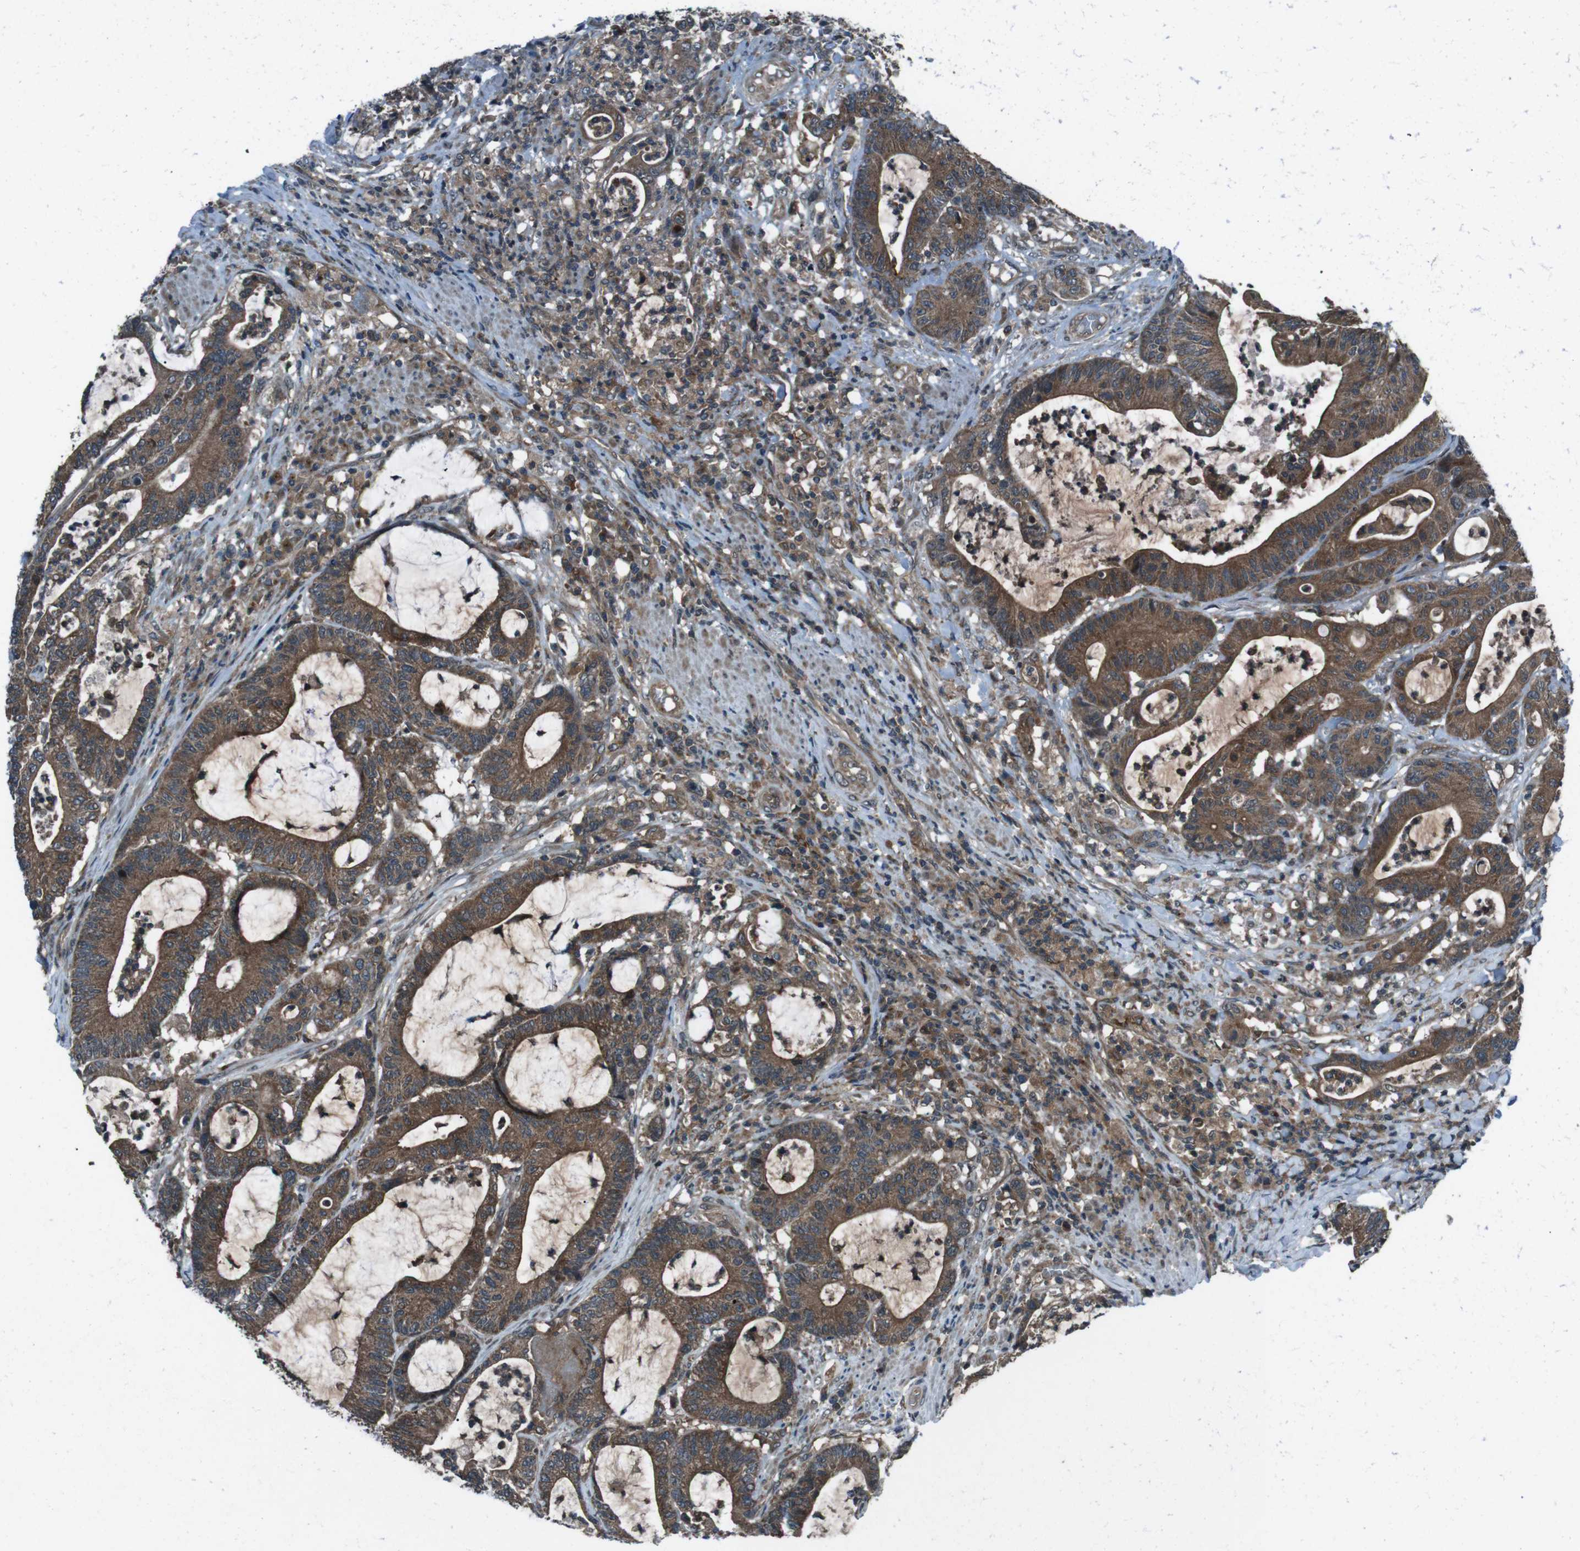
{"staining": {"intensity": "strong", "quantity": ">75%", "location": "cytoplasmic/membranous"}, "tissue": "colorectal cancer", "cell_type": "Tumor cells", "image_type": "cancer", "snomed": [{"axis": "morphology", "description": "Adenocarcinoma, NOS"}, {"axis": "topography", "description": "Colon"}], "caption": "Immunohistochemical staining of adenocarcinoma (colorectal) demonstrates strong cytoplasmic/membranous protein staining in approximately >75% of tumor cells. (IHC, brightfield microscopy, high magnification).", "gene": "SLC27A4", "patient": {"sex": "female", "age": 84}}